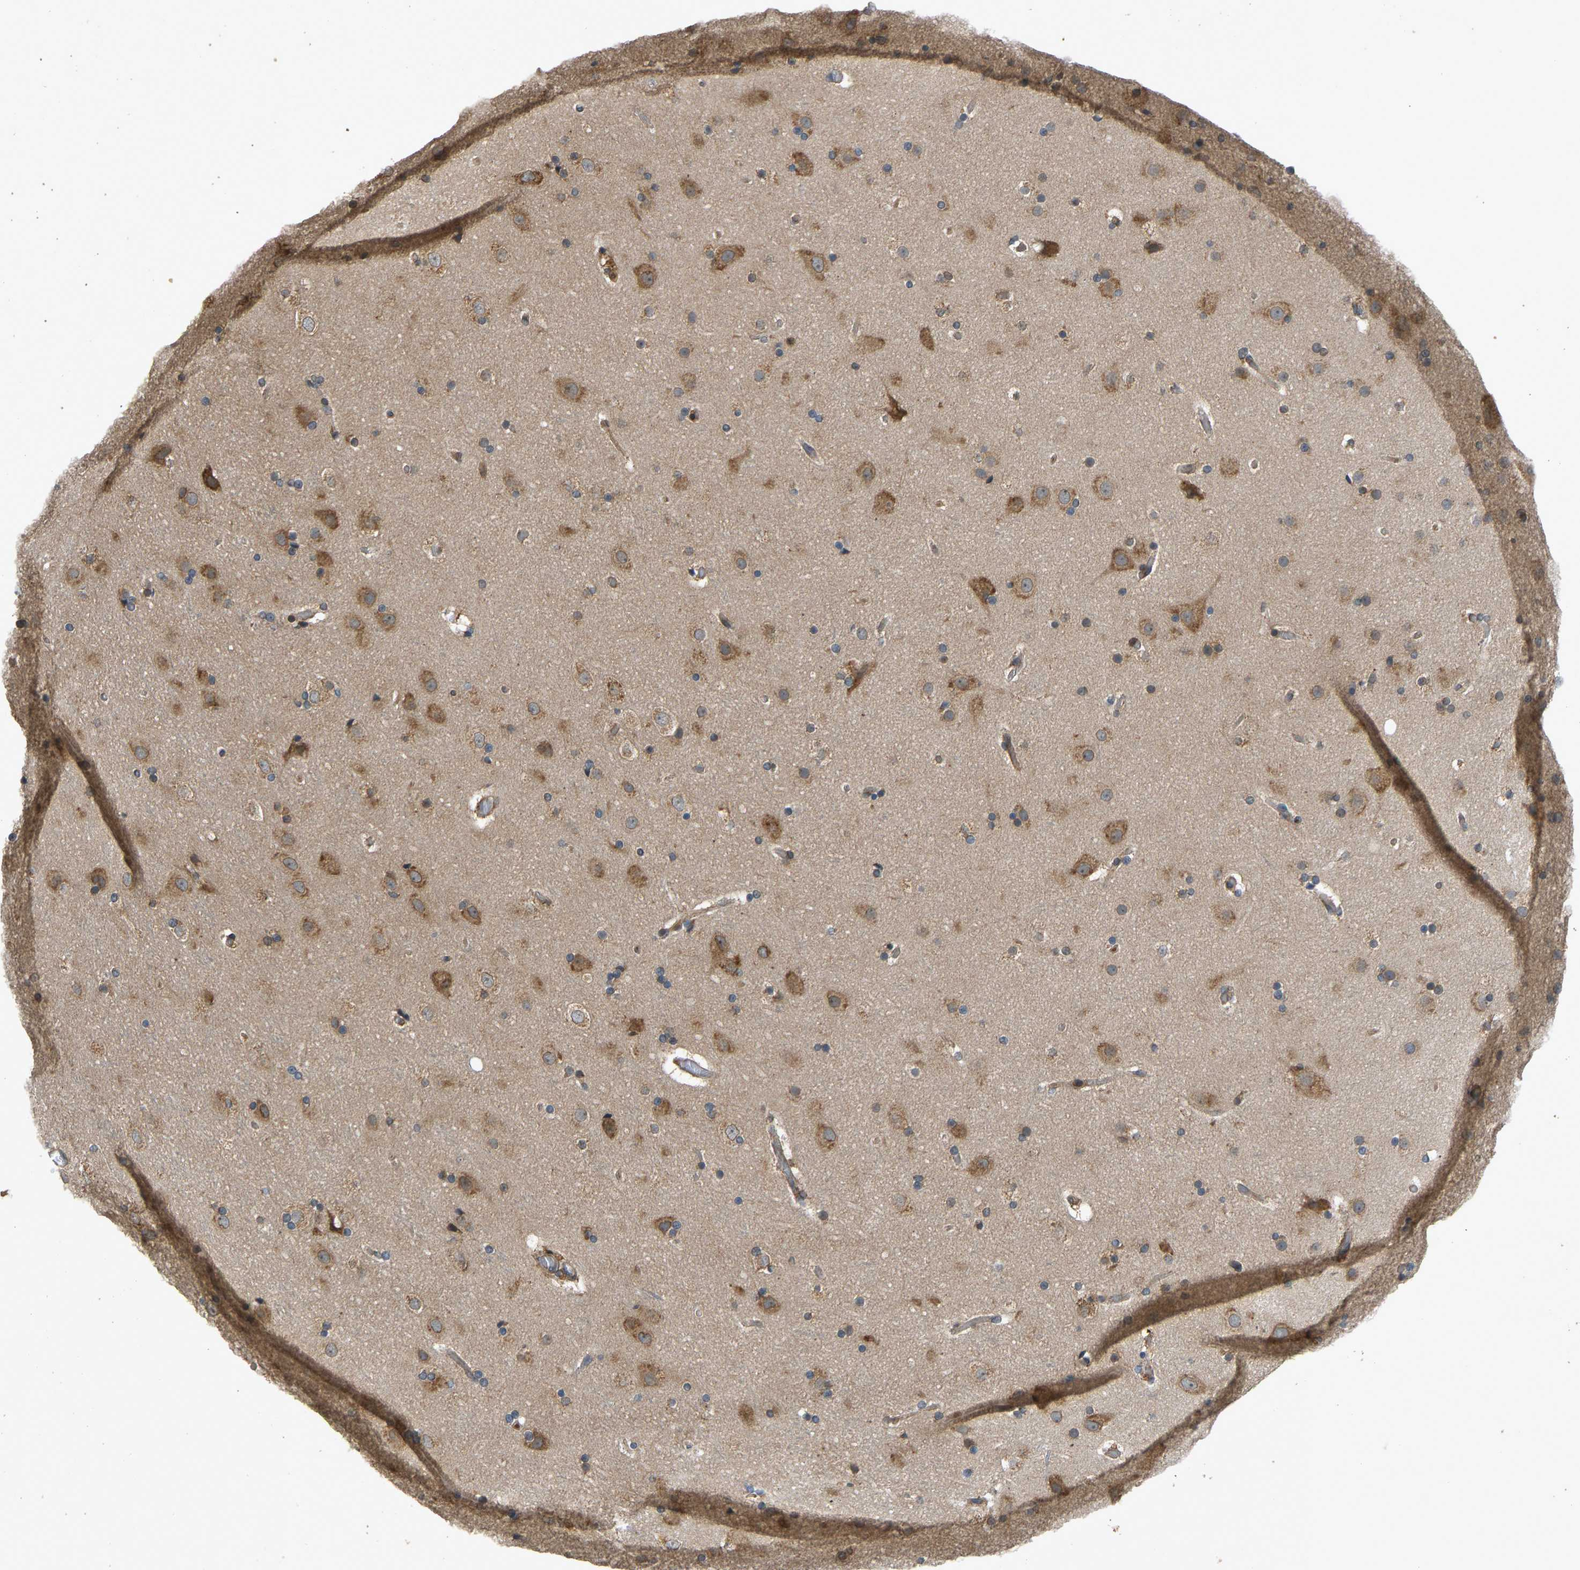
{"staining": {"intensity": "moderate", "quantity": ">75%", "location": "cytoplasmic/membranous"}, "tissue": "cerebral cortex", "cell_type": "Endothelial cells", "image_type": "normal", "snomed": [{"axis": "morphology", "description": "Normal tissue, NOS"}, {"axis": "topography", "description": "Cerebral cortex"}], "caption": "Cerebral cortex stained for a protein reveals moderate cytoplasmic/membranous positivity in endothelial cells.", "gene": "RPN2", "patient": {"sex": "male", "age": 57}}